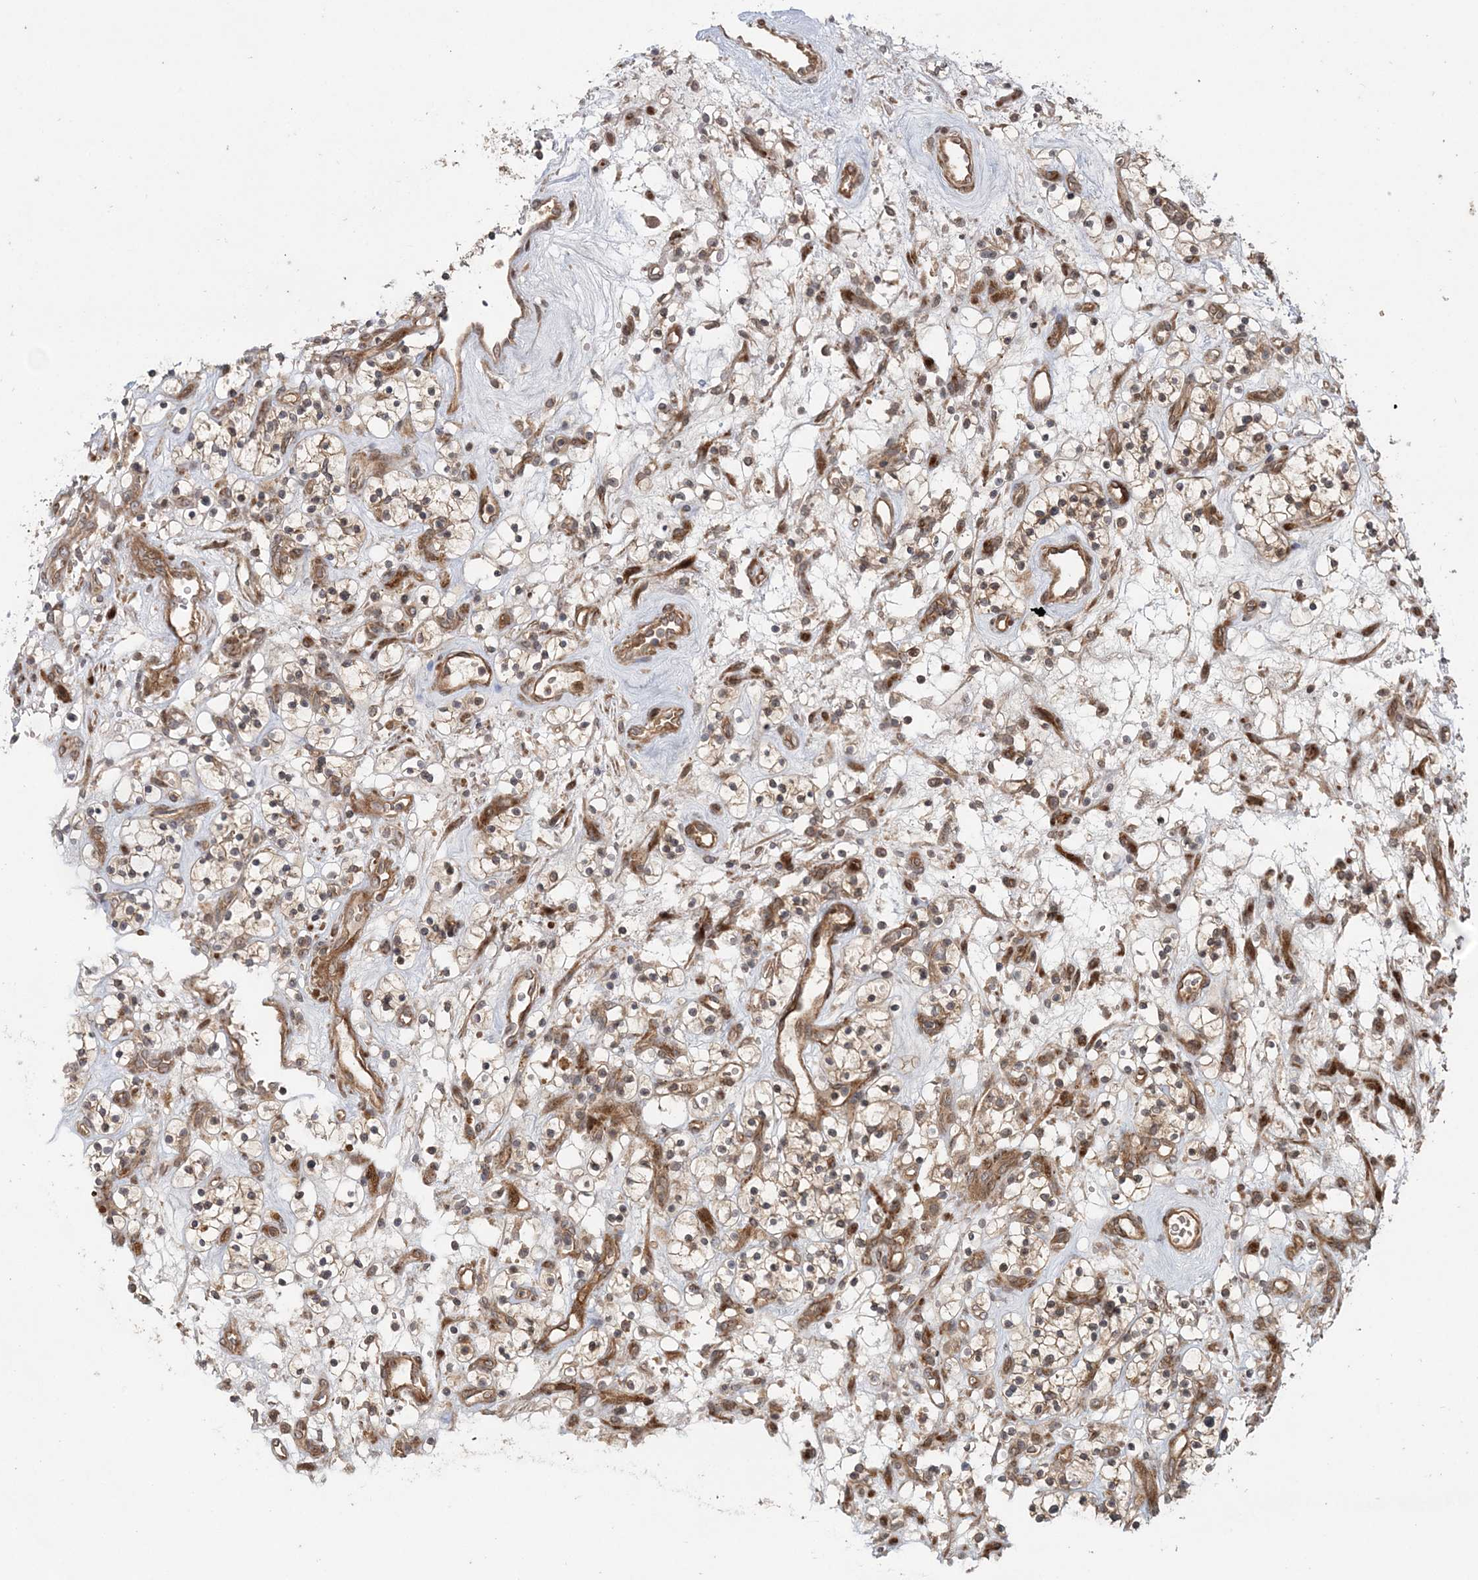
{"staining": {"intensity": "weak", "quantity": "25%-75%", "location": "cytoplasmic/membranous"}, "tissue": "renal cancer", "cell_type": "Tumor cells", "image_type": "cancer", "snomed": [{"axis": "morphology", "description": "Adenocarcinoma, NOS"}, {"axis": "topography", "description": "Kidney"}], "caption": "Human renal adenocarcinoma stained with a brown dye exhibits weak cytoplasmic/membranous positive positivity in approximately 25%-75% of tumor cells.", "gene": "UBTD2", "patient": {"sex": "female", "age": 57}}